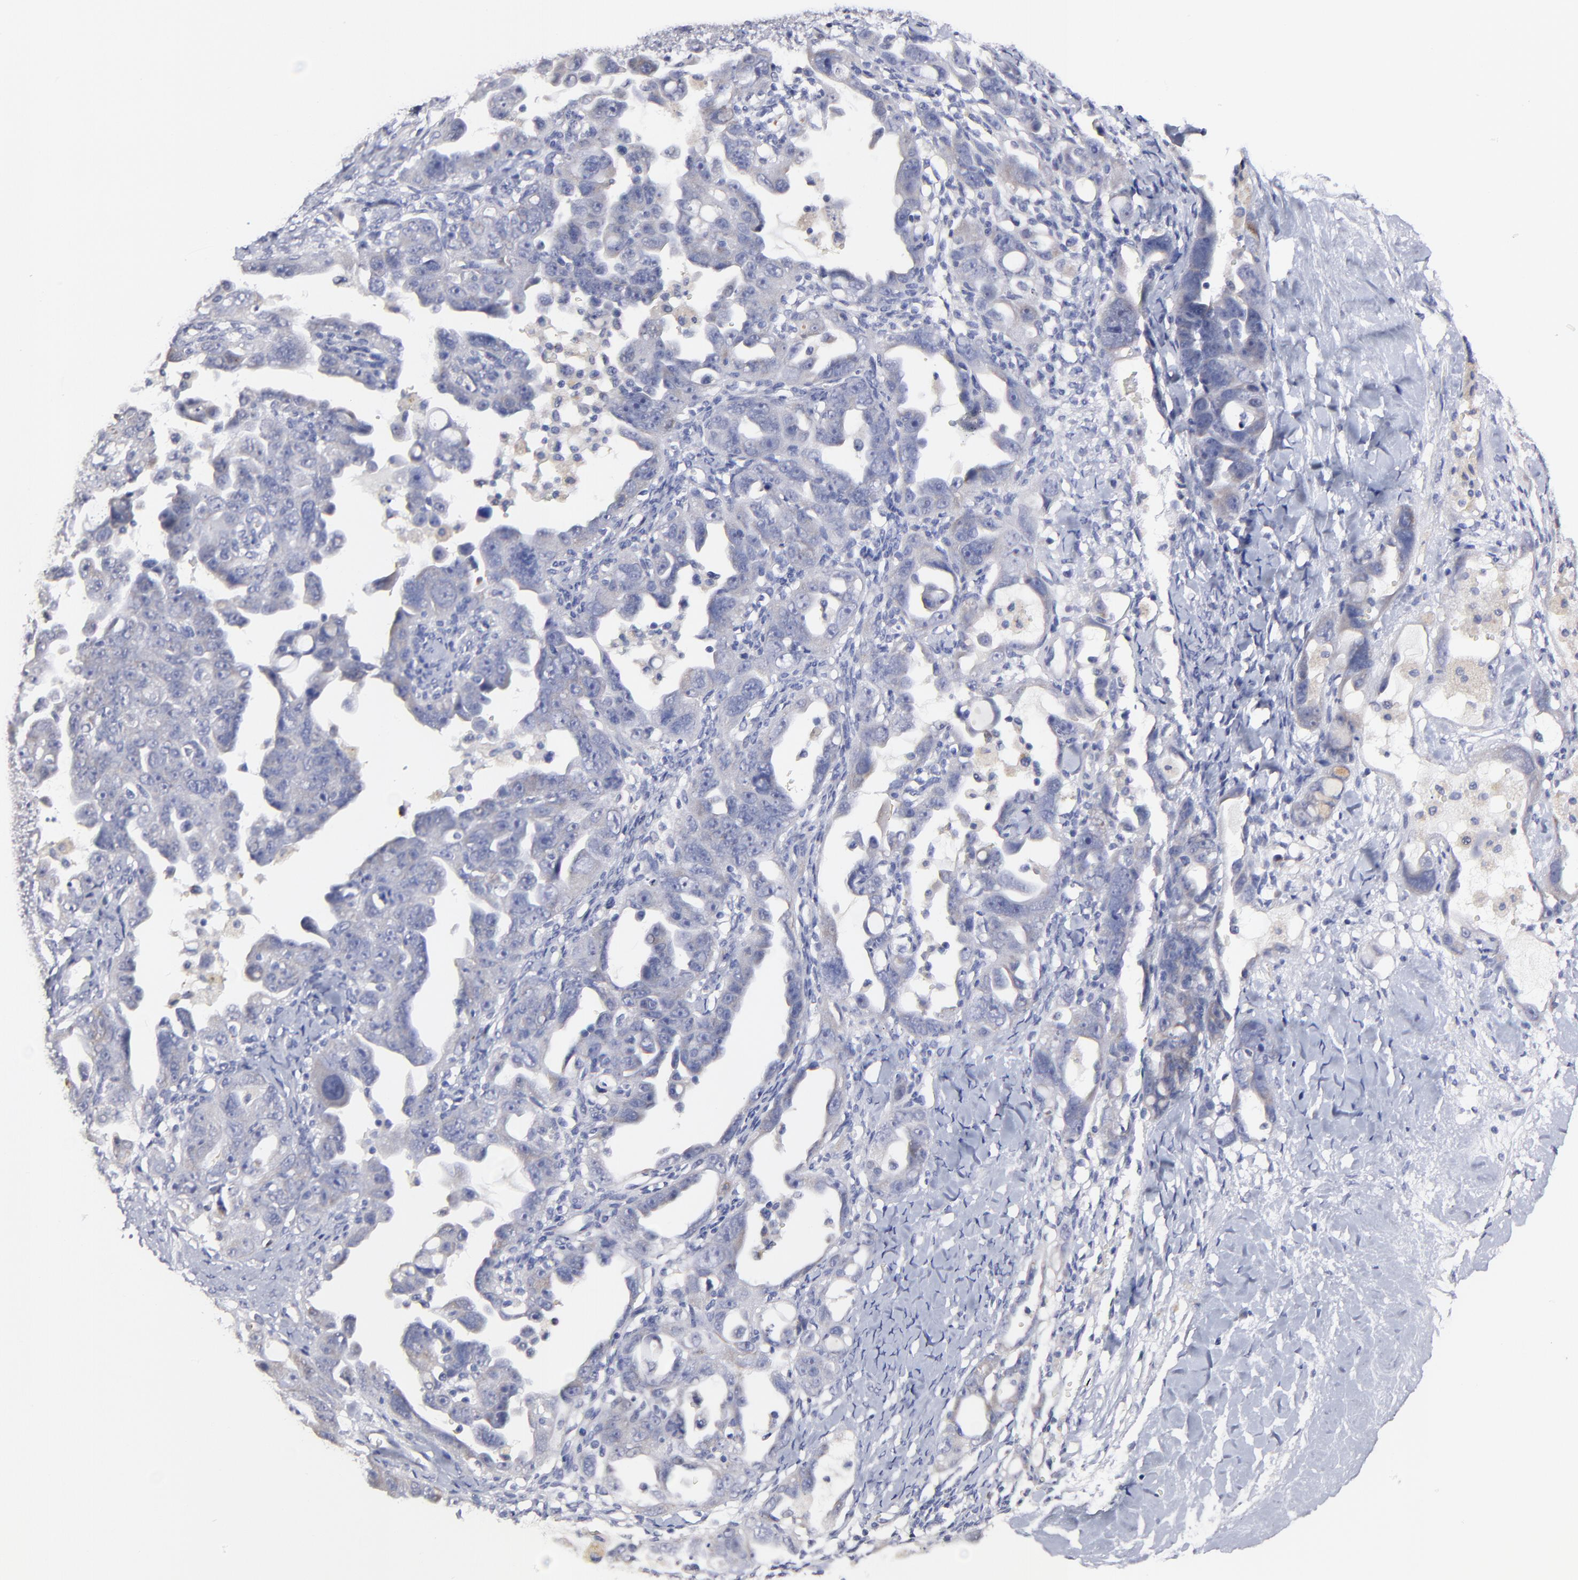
{"staining": {"intensity": "negative", "quantity": "none", "location": "none"}, "tissue": "ovarian cancer", "cell_type": "Tumor cells", "image_type": "cancer", "snomed": [{"axis": "morphology", "description": "Cystadenocarcinoma, serous, NOS"}, {"axis": "topography", "description": "Ovary"}], "caption": "This is an IHC photomicrograph of human serous cystadenocarcinoma (ovarian). There is no staining in tumor cells.", "gene": "BTG2", "patient": {"sex": "female", "age": 66}}